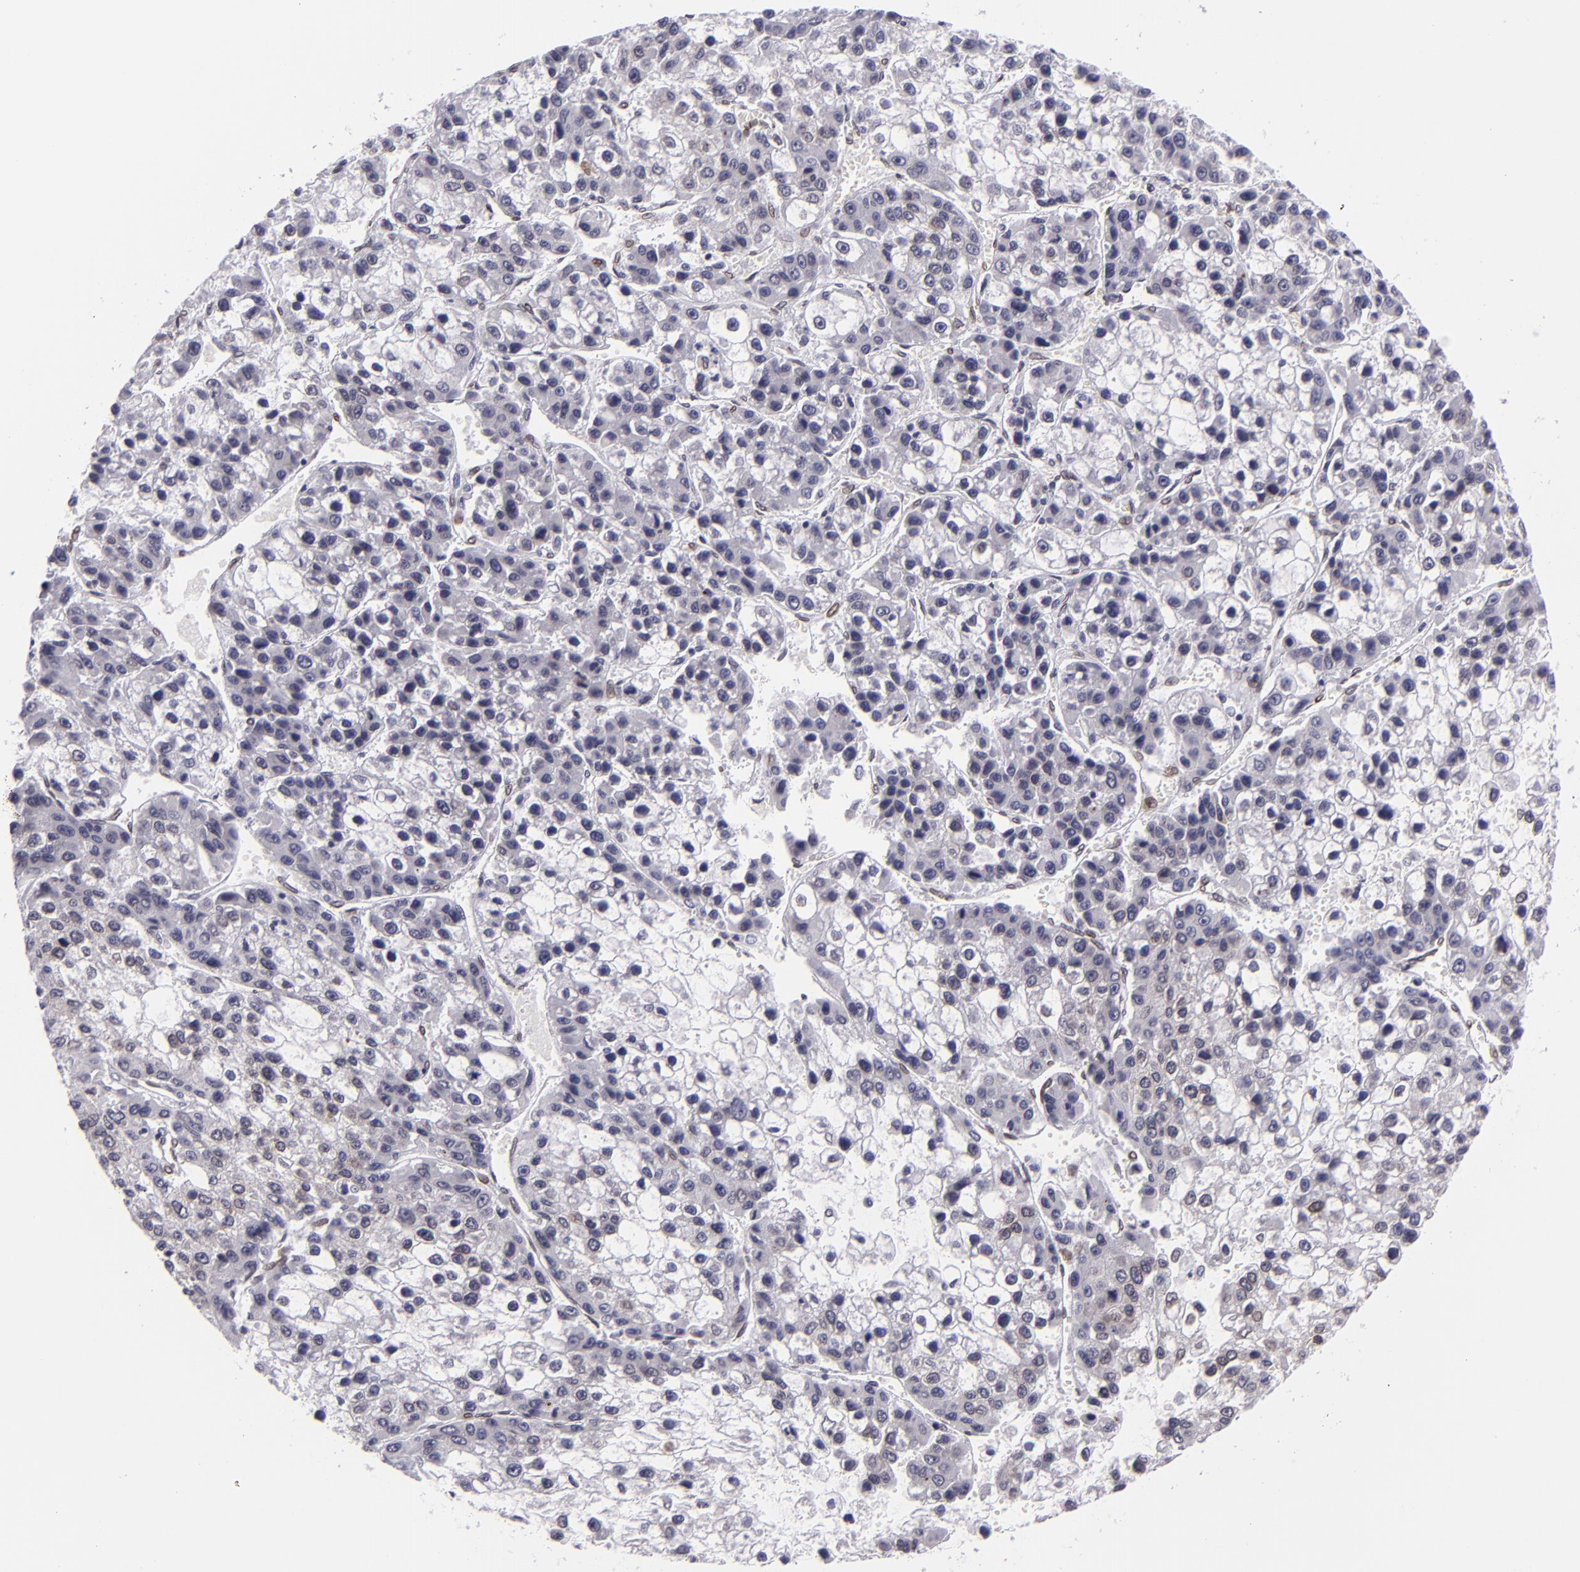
{"staining": {"intensity": "negative", "quantity": "none", "location": "none"}, "tissue": "liver cancer", "cell_type": "Tumor cells", "image_type": "cancer", "snomed": [{"axis": "morphology", "description": "Carcinoma, Hepatocellular, NOS"}, {"axis": "topography", "description": "Liver"}], "caption": "Human liver hepatocellular carcinoma stained for a protein using immunohistochemistry (IHC) exhibits no staining in tumor cells.", "gene": "EMD", "patient": {"sex": "female", "age": 66}}